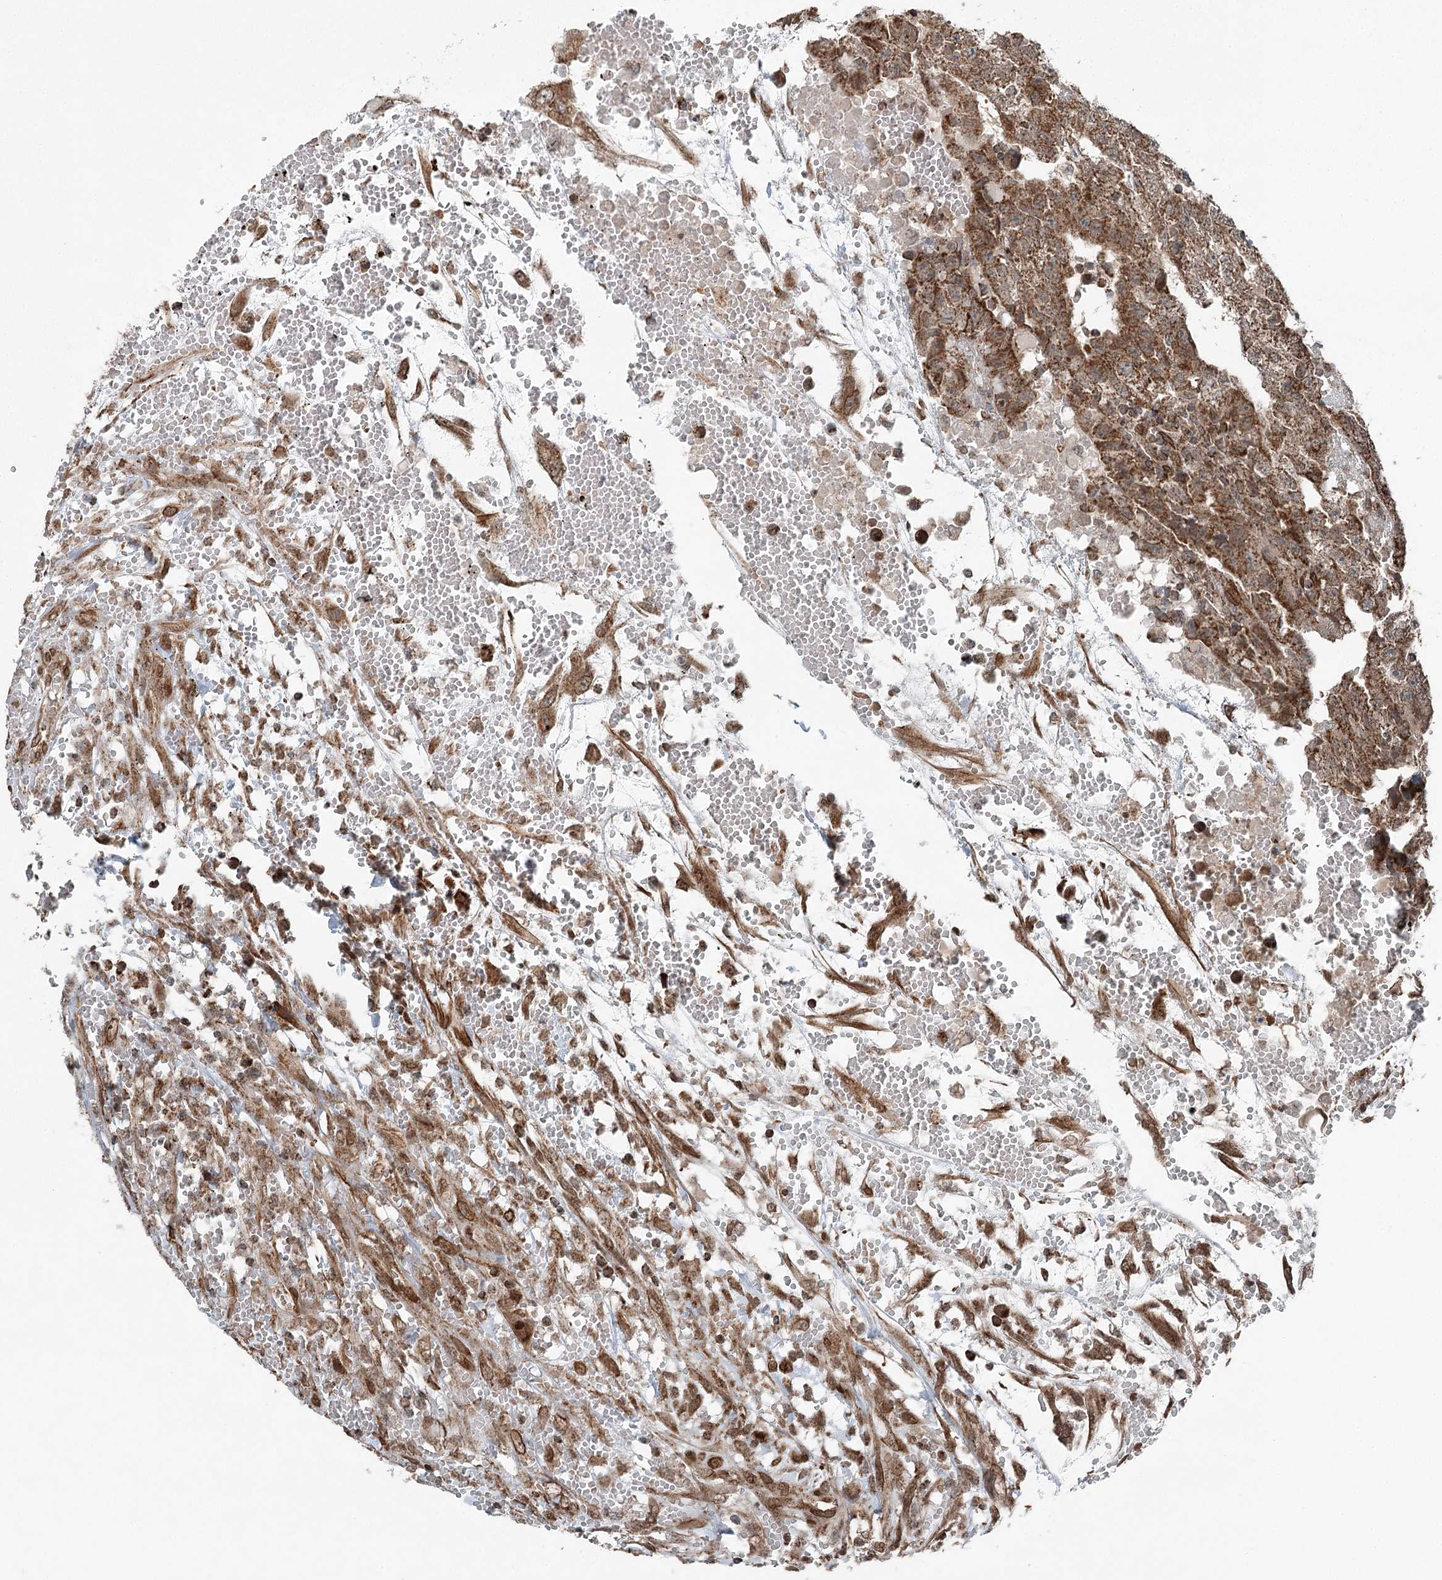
{"staining": {"intensity": "moderate", "quantity": ">75%", "location": "cytoplasmic/membranous"}, "tissue": "testis cancer", "cell_type": "Tumor cells", "image_type": "cancer", "snomed": [{"axis": "morphology", "description": "Carcinoma, Embryonal, NOS"}, {"axis": "topography", "description": "Testis"}], "caption": "This photomicrograph reveals immunohistochemistry (IHC) staining of testis cancer (embryonal carcinoma), with medium moderate cytoplasmic/membranous staining in about >75% of tumor cells.", "gene": "BCKDHA", "patient": {"sex": "male", "age": 25}}